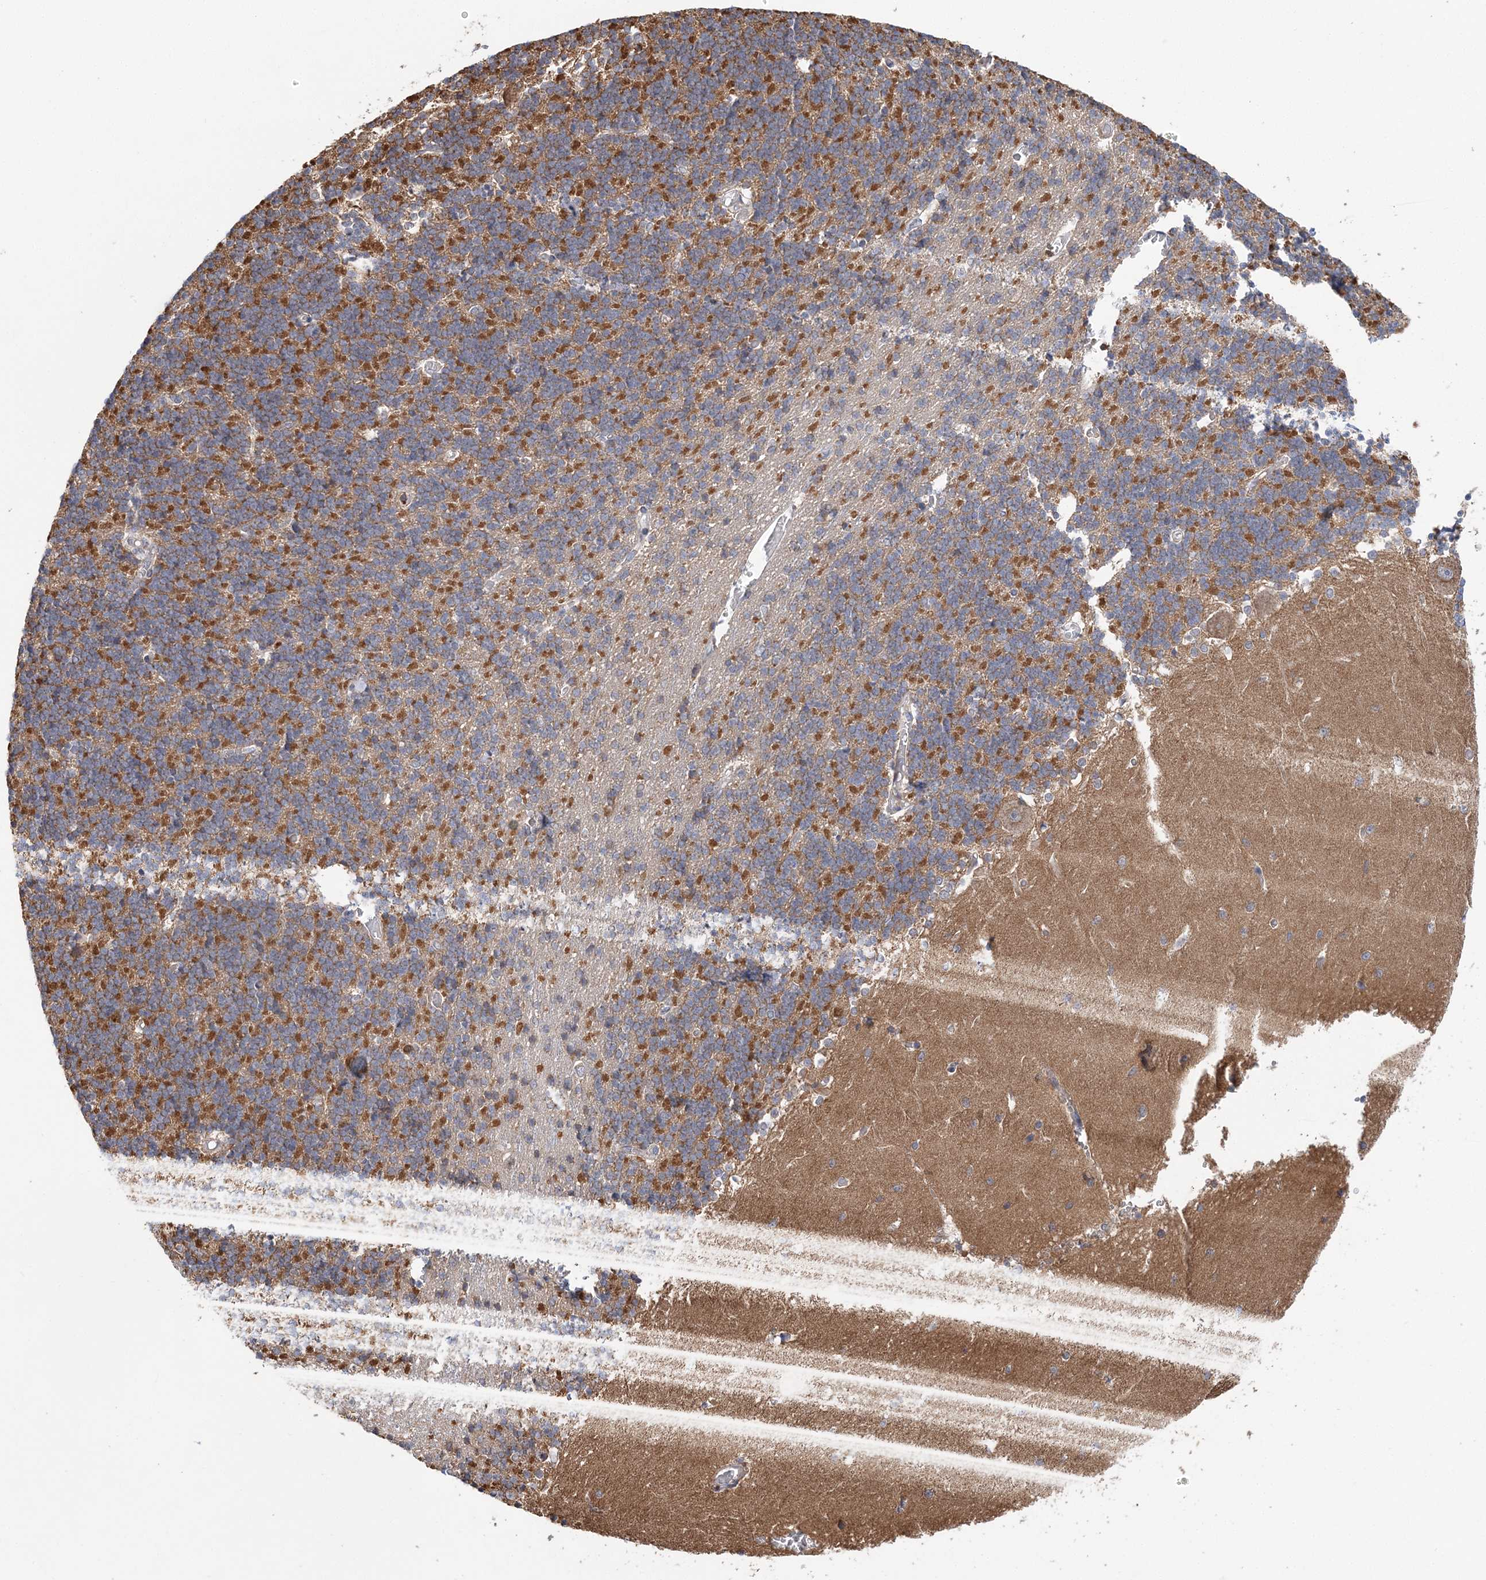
{"staining": {"intensity": "moderate", "quantity": "25%-75%", "location": "cytoplasmic/membranous"}, "tissue": "cerebellum", "cell_type": "Cells in granular layer", "image_type": "normal", "snomed": [{"axis": "morphology", "description": "Normal tissue, NOS"}, {"axis": "topography", "description": "Cerebellum"}], "caption": "Immunohistochemistry (IHC) image of benign human cerebellum stained for a protein (brown), which reveals medium levels of moderate cytoplasmic/membranous expression in approximately 25%-75% of cells in granular layer.", "gene": "TTC32", "patient": {"sex": "male", "age": 37}}